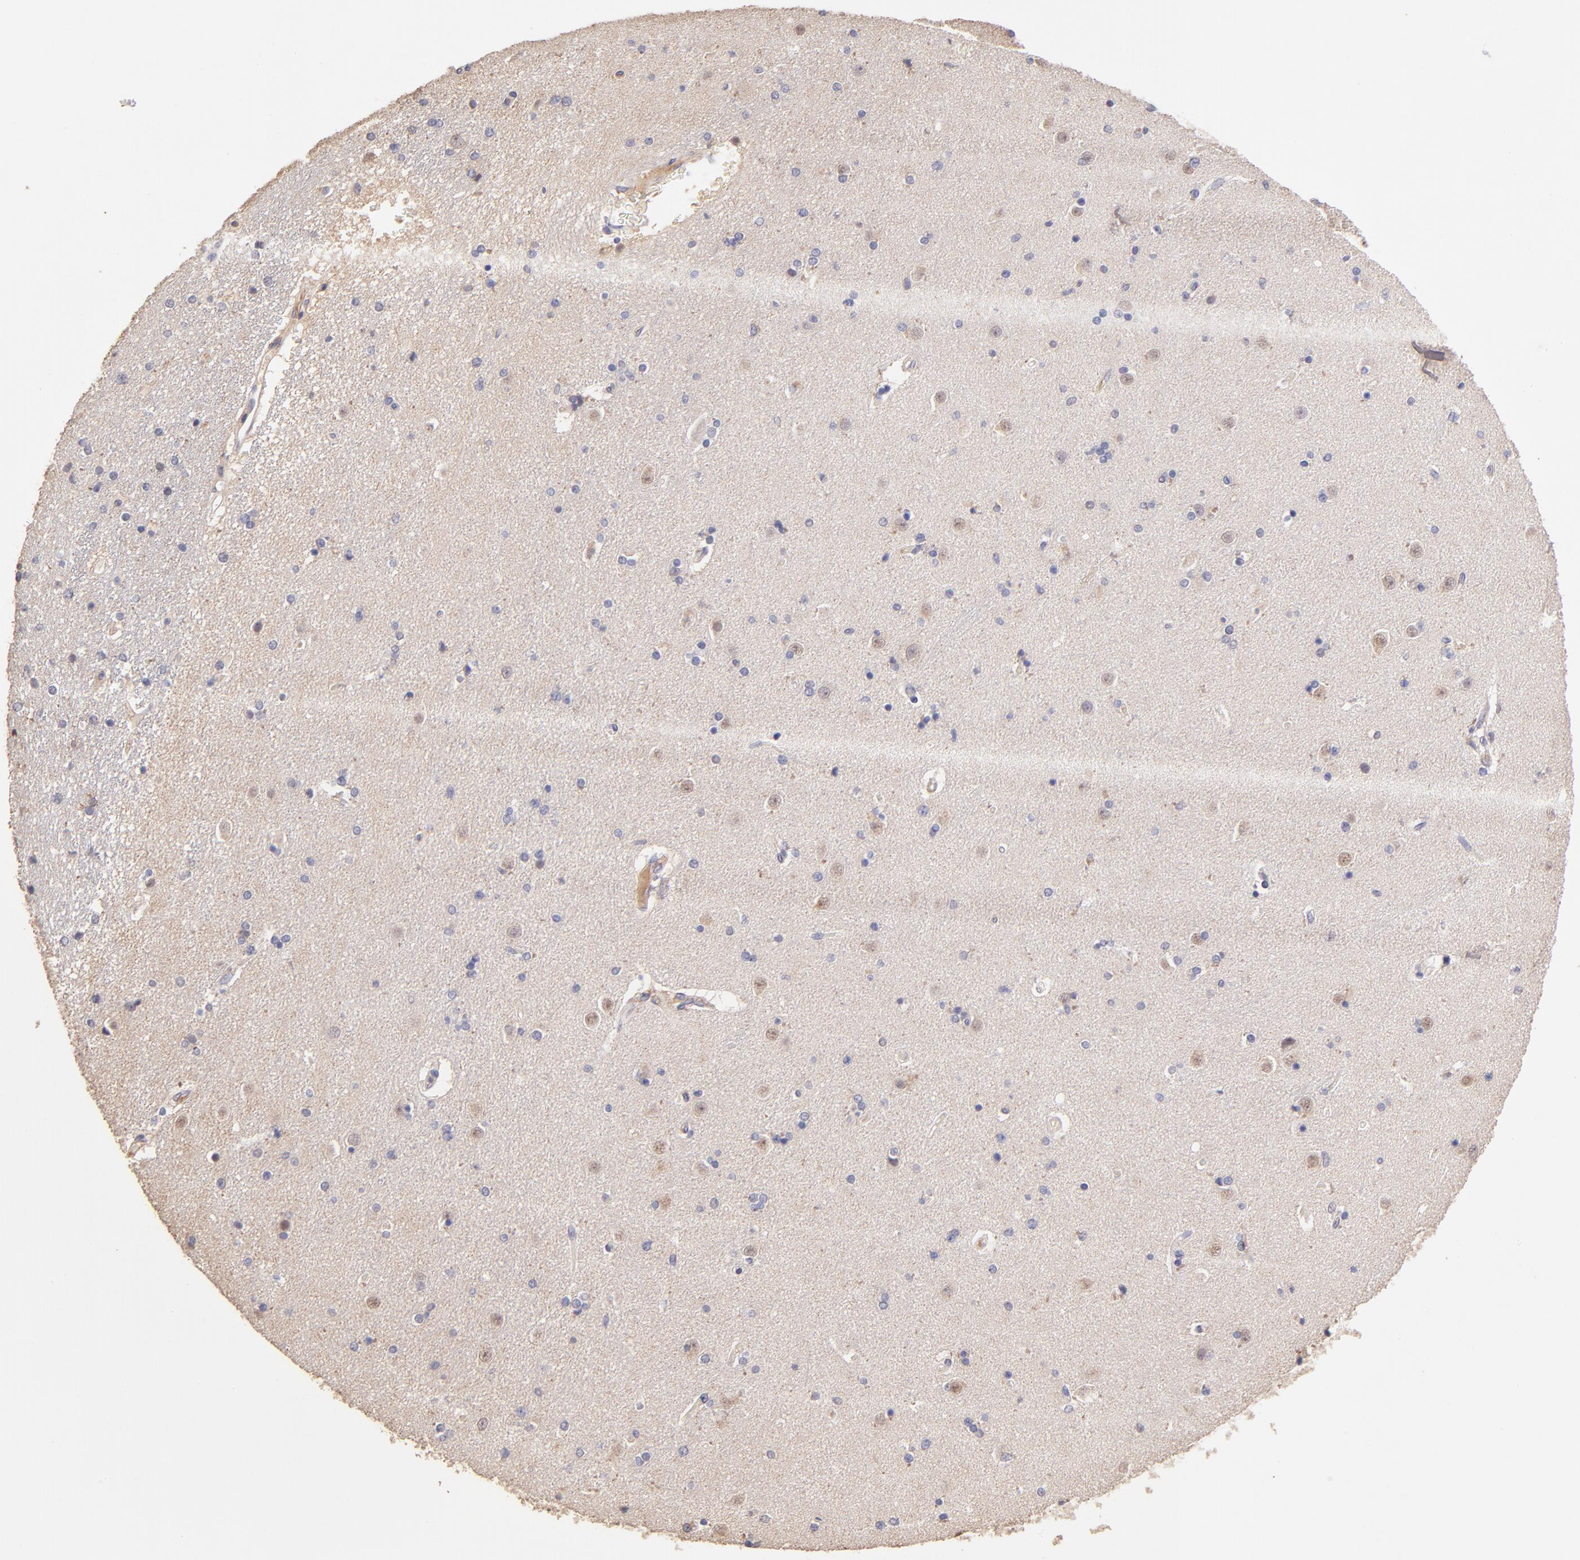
{"staining": {"intensity": "weak", "quantity": "25%-75%", "location": "cytoplasmic/membranous,nuclear"}, "tissue": "caudate", "cell_type": "Neuronal cells", "image_type": "normal", "snomed": [{"axis": "morphology", "description": "Normal tissue, NOS"}, {"axis": "topography", "description": "Lateral ventricle wall"}], "caption": "Immunohistochemistry (IHC) micrograph of unremarkable human caudate stained for a protein (brown), which exhibits low levels of weak cytoplasmic/membranous,nuclear positivity in approximately 25%-75% of neuronal cells.", "gene": "RNASEL", "patient": {"sex": "female", "age": 54}}